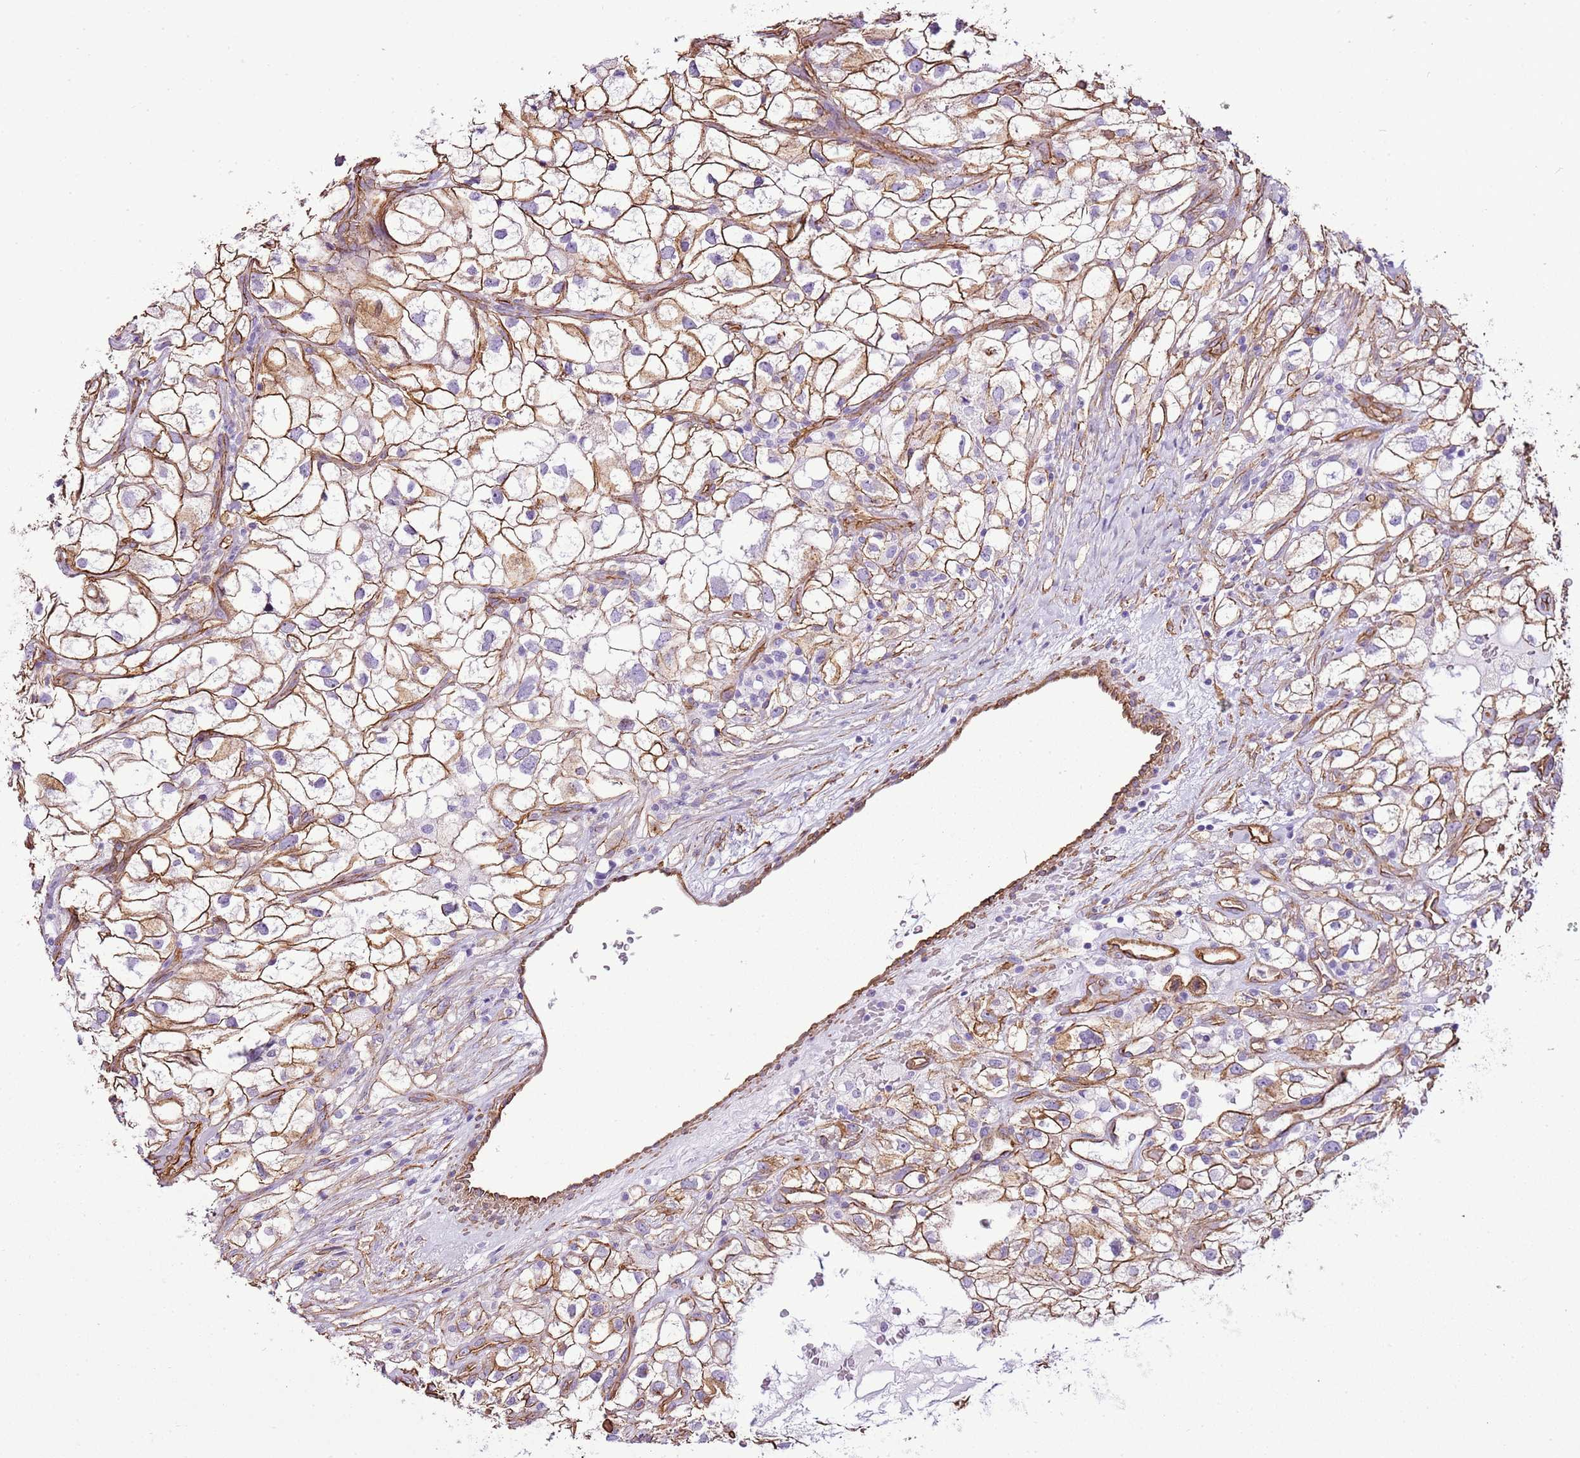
{"staining": {"intensity": "moderate", "quantity": ">75%", "location": "cytoplasmic/membranous"}, "tissue": "renal cancer", "cell_type": "Tumor cells", "image_type": "cancer", "snomed": [{"axis": "morphology", "description": "Adenocarcinoma, NOS"}, {"axis": "topography", "description": "Kidney"}], "caption": "Adenocarcinoma (renal) stained with DAB (3,3'-diaminobenzidine) IHC exhibits medium levels of moderate cytoplasmic/membranous staining in about >75% of tumor cells. Using DAB (brown) and hematoxylin (blue) stains, captured at high magnification using brightfield microscopy.", "gene": "CTDSPL", "patient": {"sex": "male", "age": 59}}